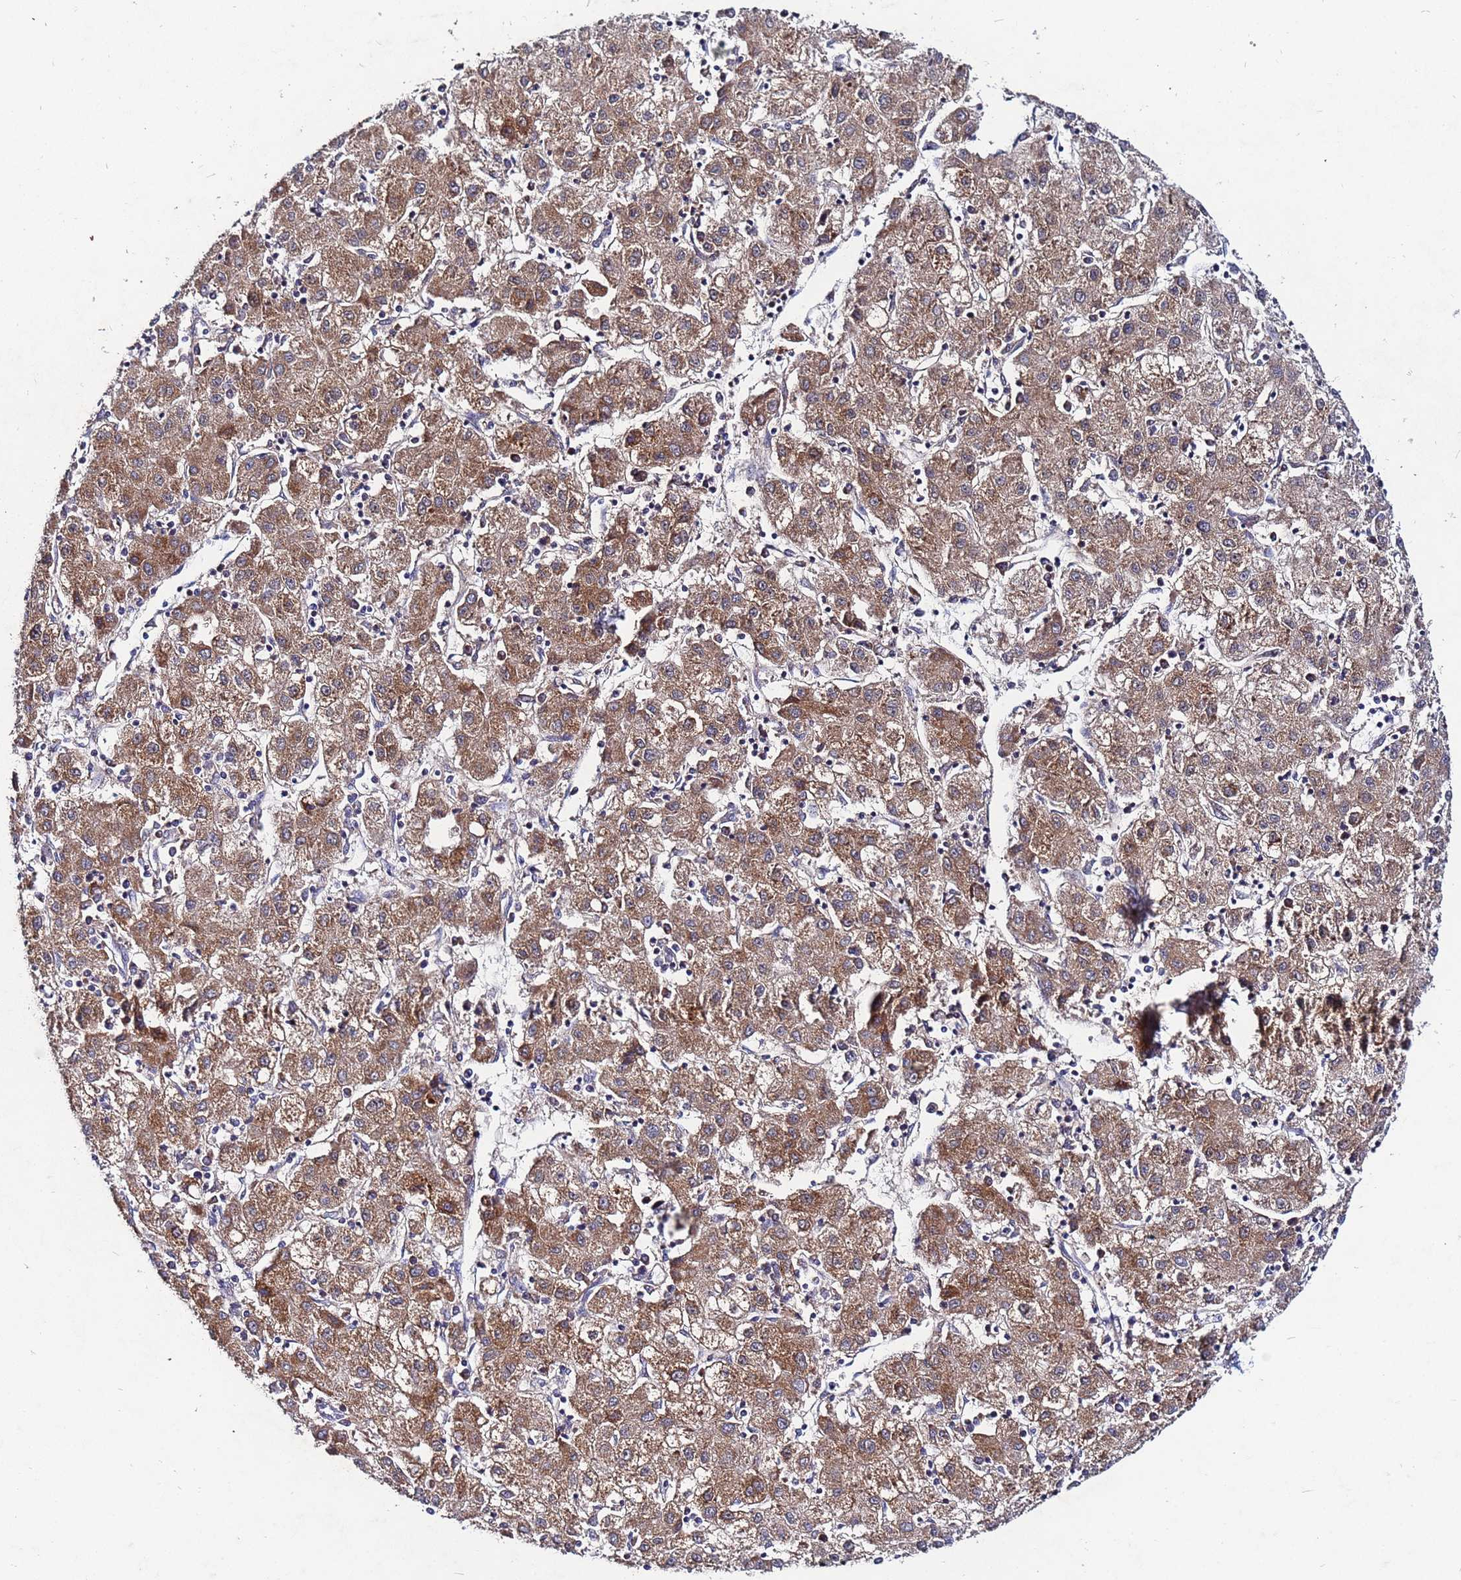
{"staining": {"intensity": "moderate", "quantity": ">75%", "location": "cytoplasmic/membranous"}, "tissue": "liver cancer", "cell_type": "Tumor cells", "image_type": "cancer", "snomed": [{"axis": "morphology", "description": "Carcinoma, Hepatocellular, NOS"}, {"axis": "topography", "description": "Liver"}], "caption": "Immunohistochemistry of human hepatocellular carcinoma (liver) exhibits medium levels of moderate cytoplasmic/membranous positivity in about >75% of tumor cells.", "gene": "FAHD2A", "patient": {"sex": "male", "age": 72}}